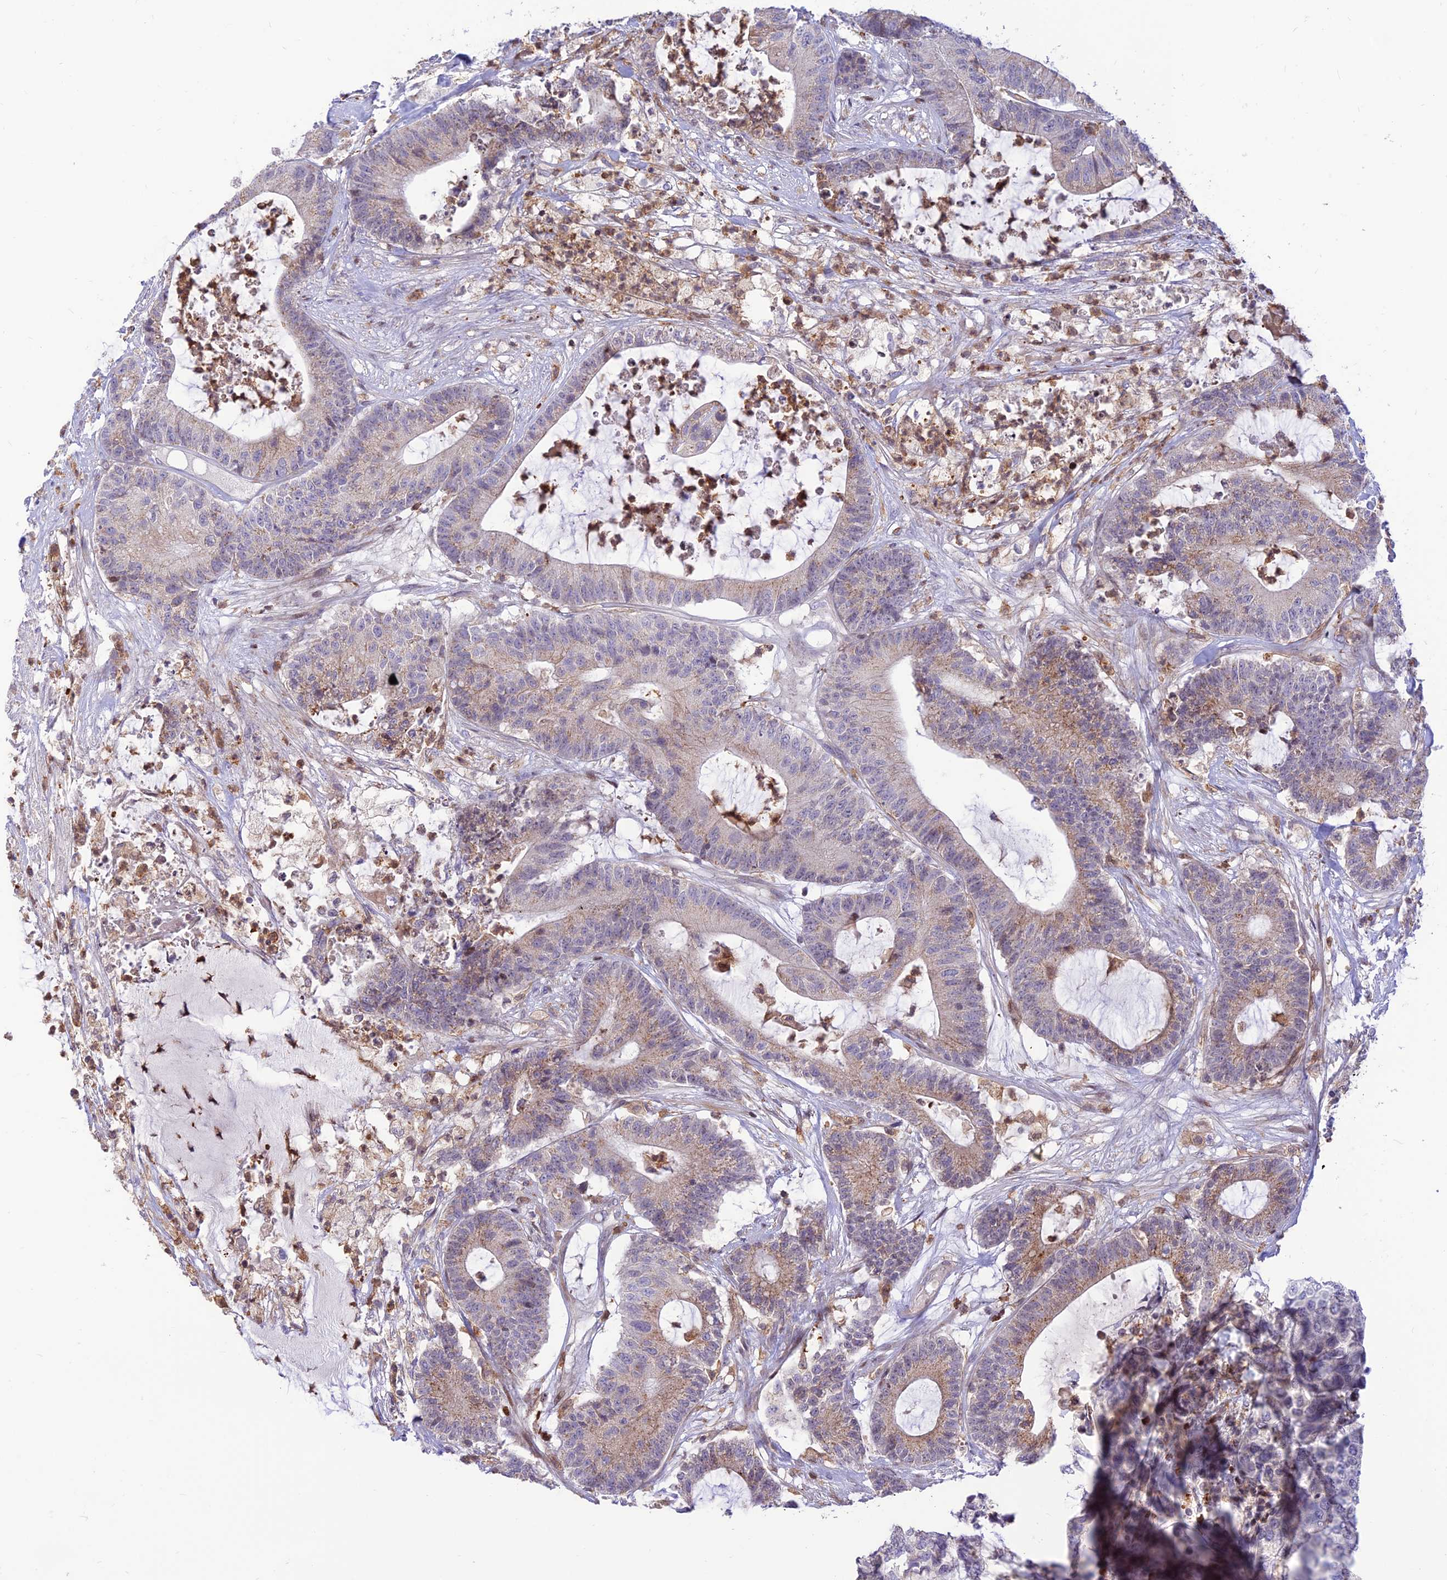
{"staining": {"intensity": "weak", "quantity": "25%-75%", "location": "cytoplasmic/membranous"}, "tissue": "colorectal cancer", "cell_type": "Tumor cells", "image_type": "cancer", "snomed": [{"axis": "morphology", "description": "Adenocarcinoma, NOS"}, {"axis": "topography", "description": "Colon"}], "caption": "Immunohistochemical staining of colorectal cancer reveals low levels of weak cytoplasmic/membranous protein positivity in about 25%-75% of tumor cells.", "gene": "FAM186B", "patient": {"sex": "female", "age": 84}}